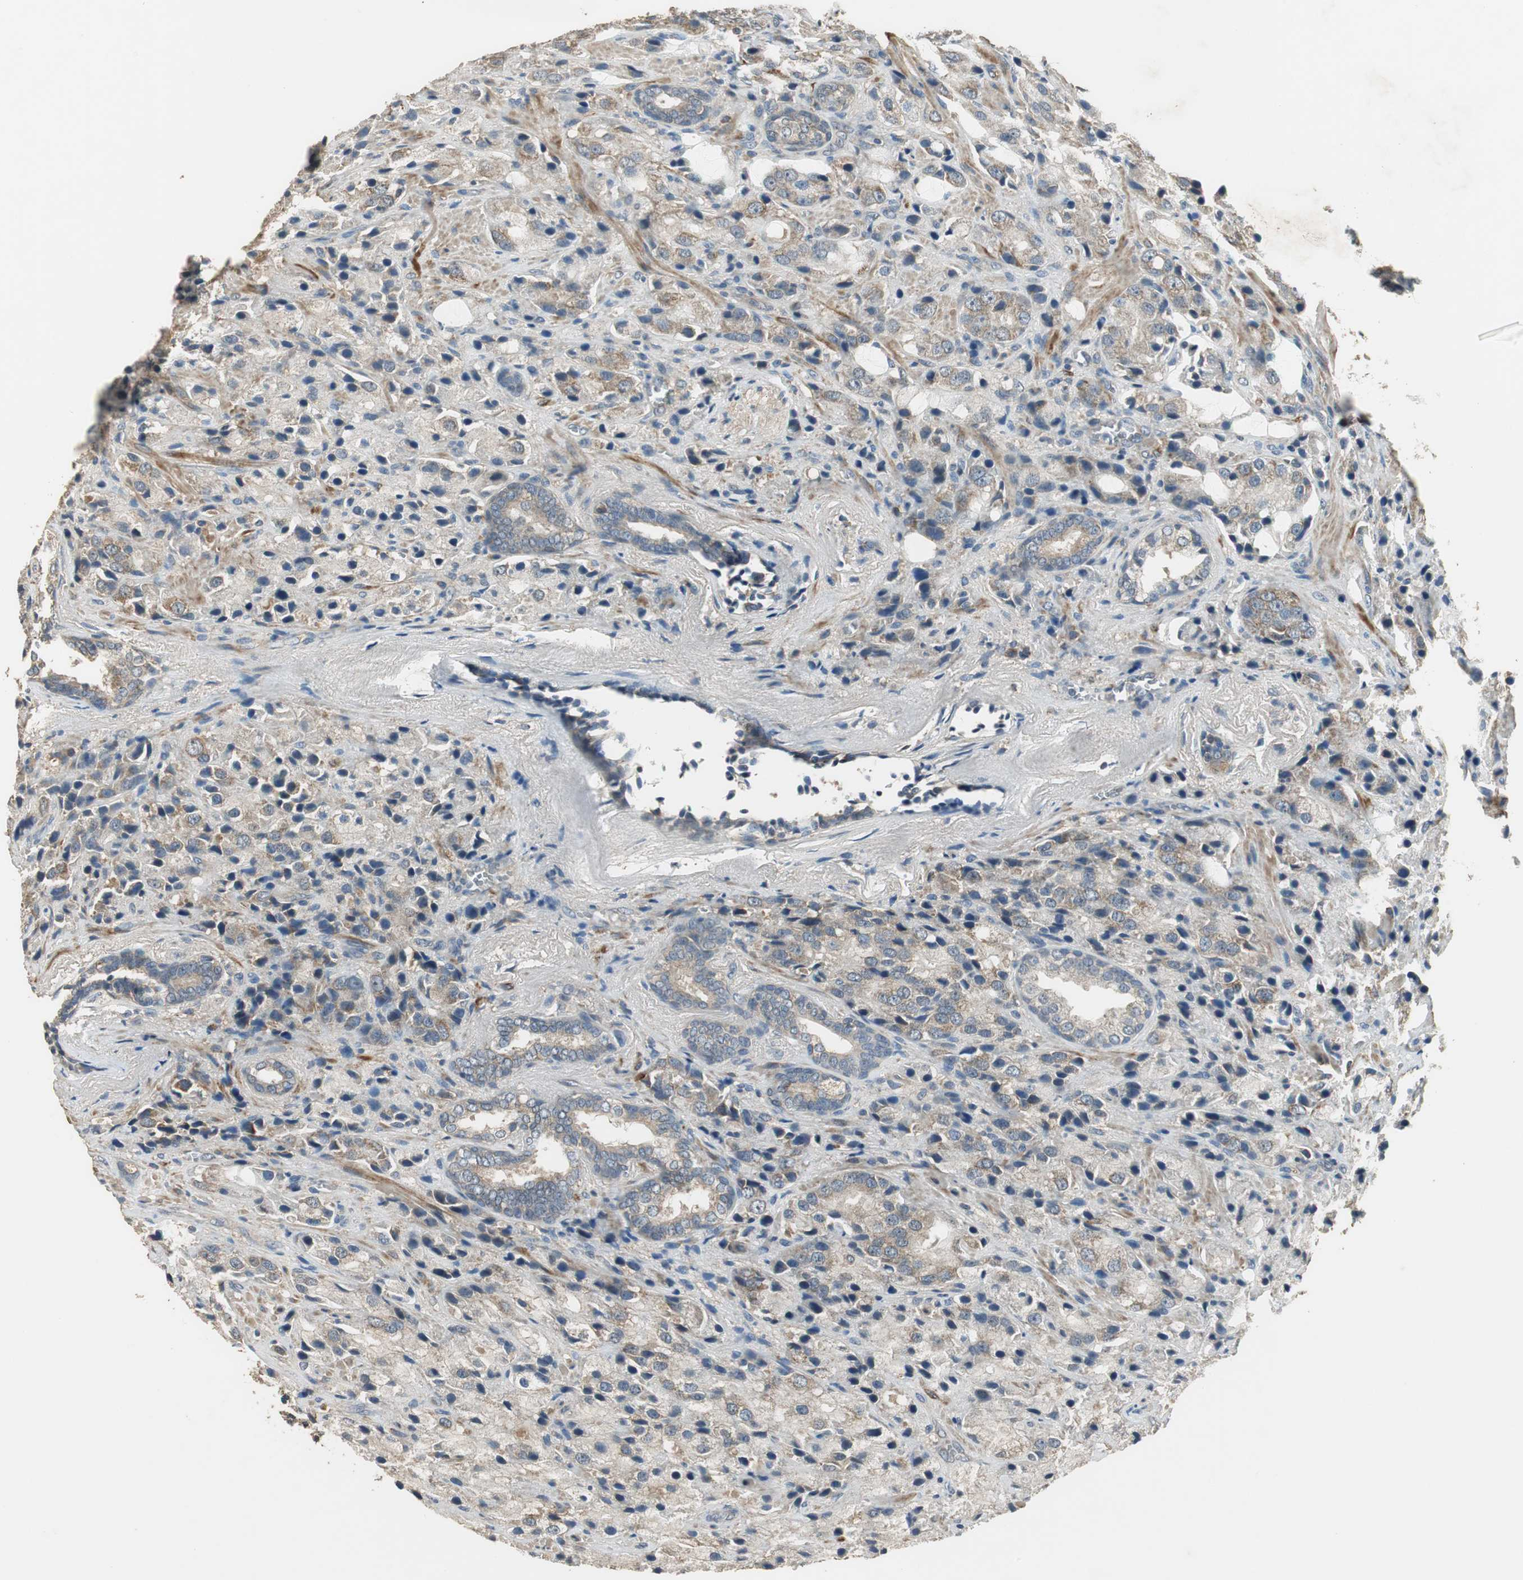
{"staining": {"intensity": "weak", "quantity": ">75%", "location": "cytoplasmic/membranous"}, "tissue": "prostate cancer", "cell_type": "Tumor cells", "image_type": "cancer", "snomed": [{"axis": "morphology", "description": "Adenocarcinoma, High grade"}, {"axis": "topography", "description": "Prostate"}], "caption": "Protein staining demonstrates weak cytoplasmic/membranous expression in approximately >75% of tumor cells in adenocarcinoma (high-grade) (prostate).", "gene": "MSTO1", "patient": {"sex": "male", "age": 70}}